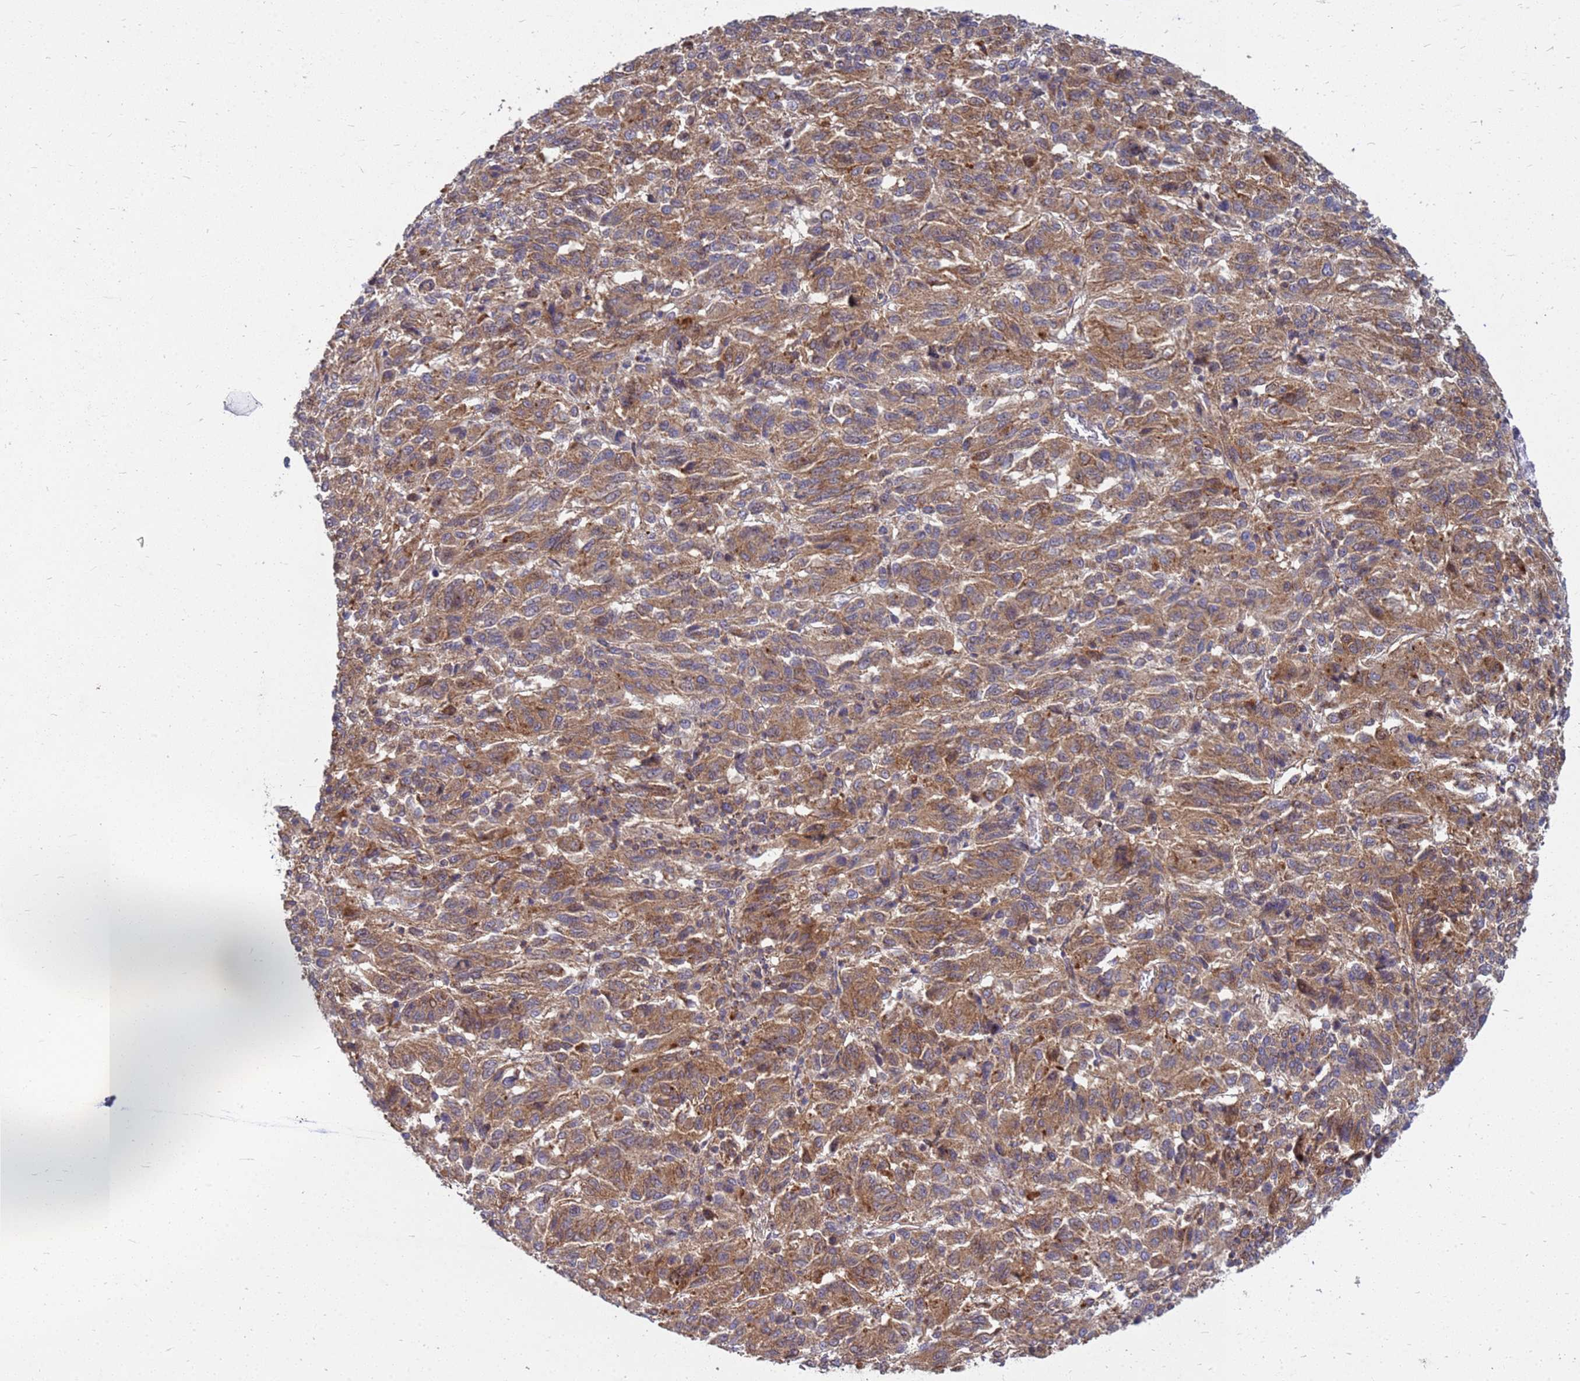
{"staining": {"intensity": "moderate", "quantity": ">75%", "location": "cytoplasmic/membranous"}, "tissue": "melanoma", "cell_type": "Tumor cells", "image_type": "cancer", "snomed": [{"axis": "morphology", "description": "Malignant melanoma, Metastatic site"}, {"axis": "topography", "description": "Lung"}], "caption": "Melanoma tissue reveals moderate cytoplasmic/membranous positivity in about >75% of tumor cells", "gene": "CDC34", "patient": {"sex": "male", "age": 64}}